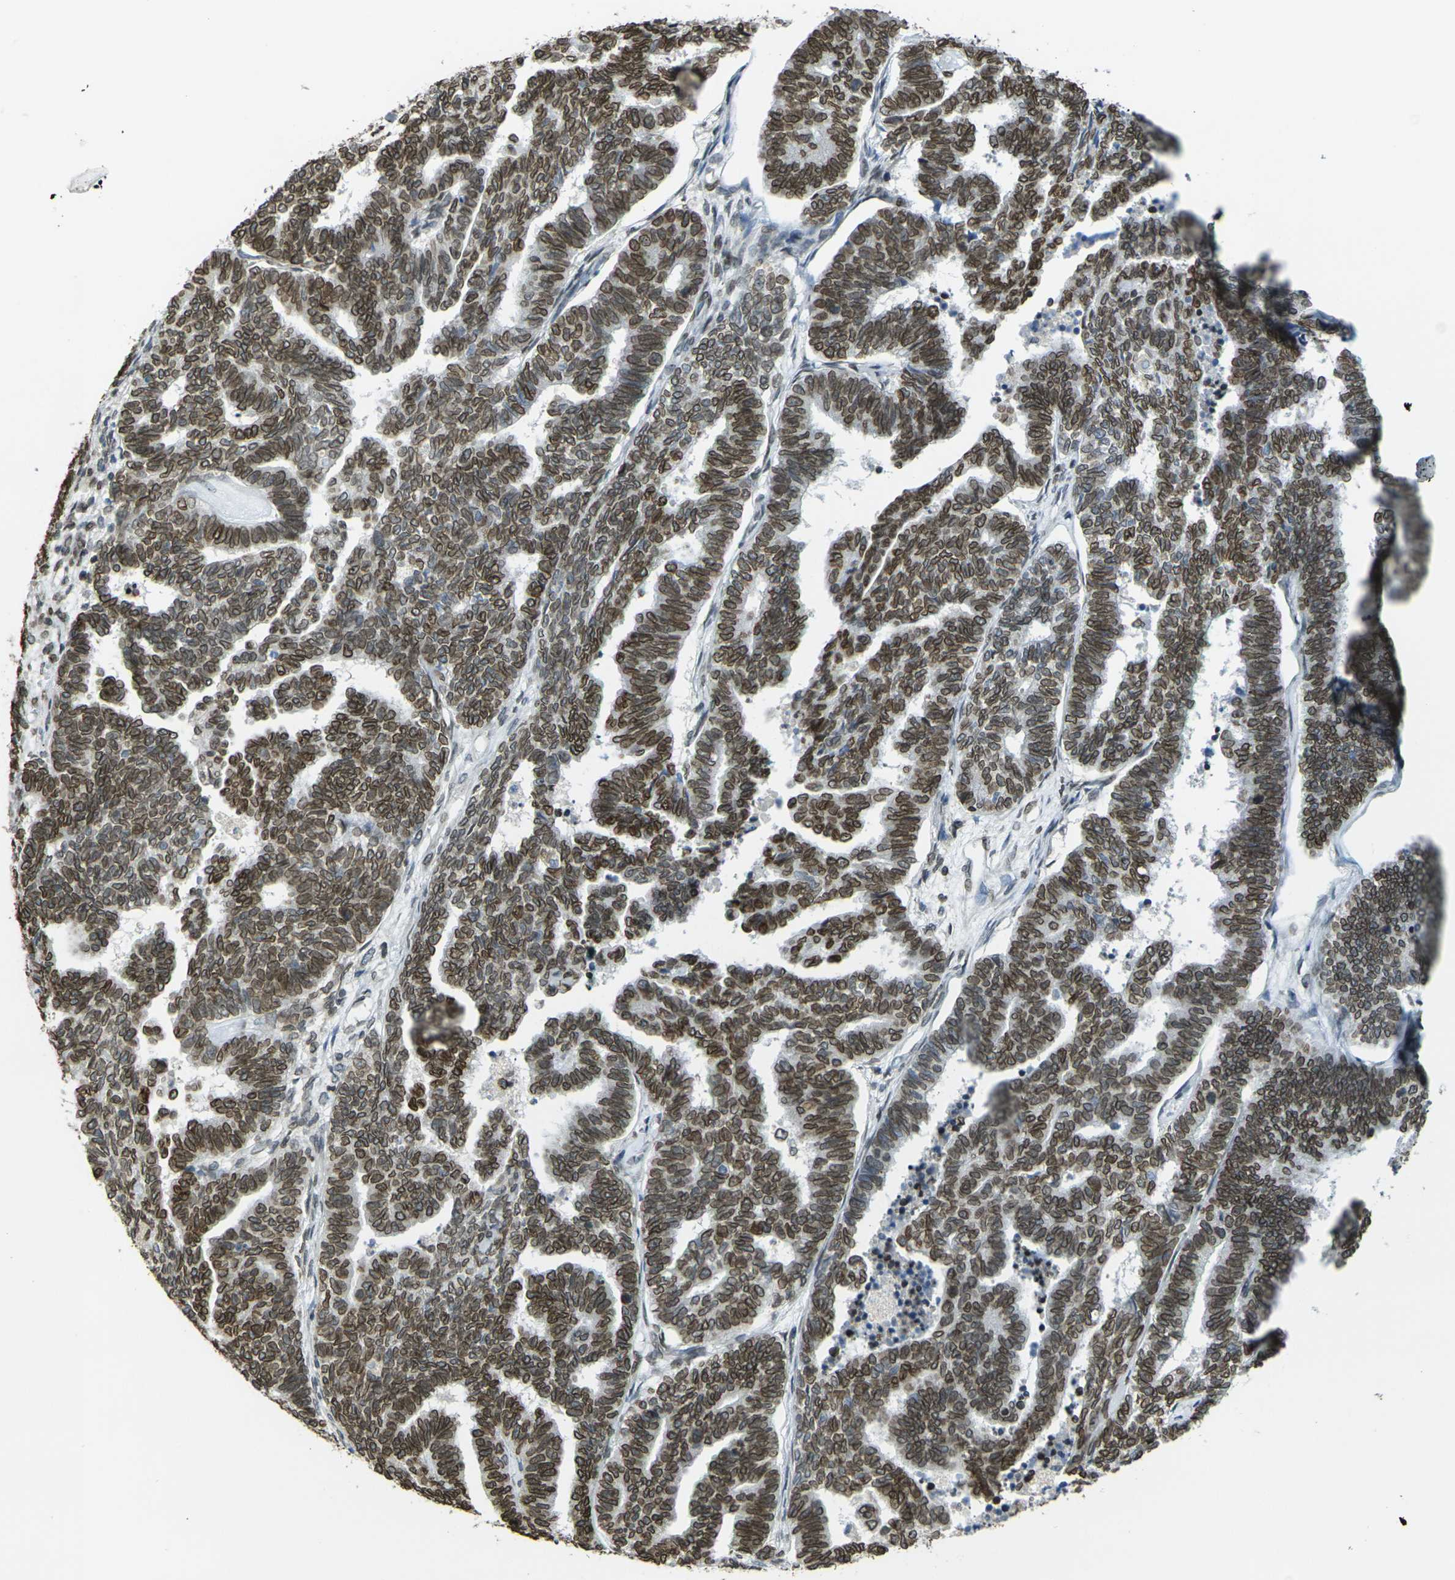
{"staining": {"intensity": "strong", "quantity": ">75%", "location": "cytoplasmic/membranous,nuclear"}, "tissue": "endometrial cancer", "cell_type": "Tumor cells", "image_type": "cancer", "snomed": [{"axis": "morphology", "description": "Adenocarcinoma, NOS"}, {"axis": "topography", "description": "Endometrium"}], "caption": "The immunohistochemical stain shows strong cytoplasmic/membranous and nuclear expression in tumor cells of endometrial cancer (adenocarcinoma) tissue.", "gene": "BRDT", "patient": {"sex": "female", "age": 70}}